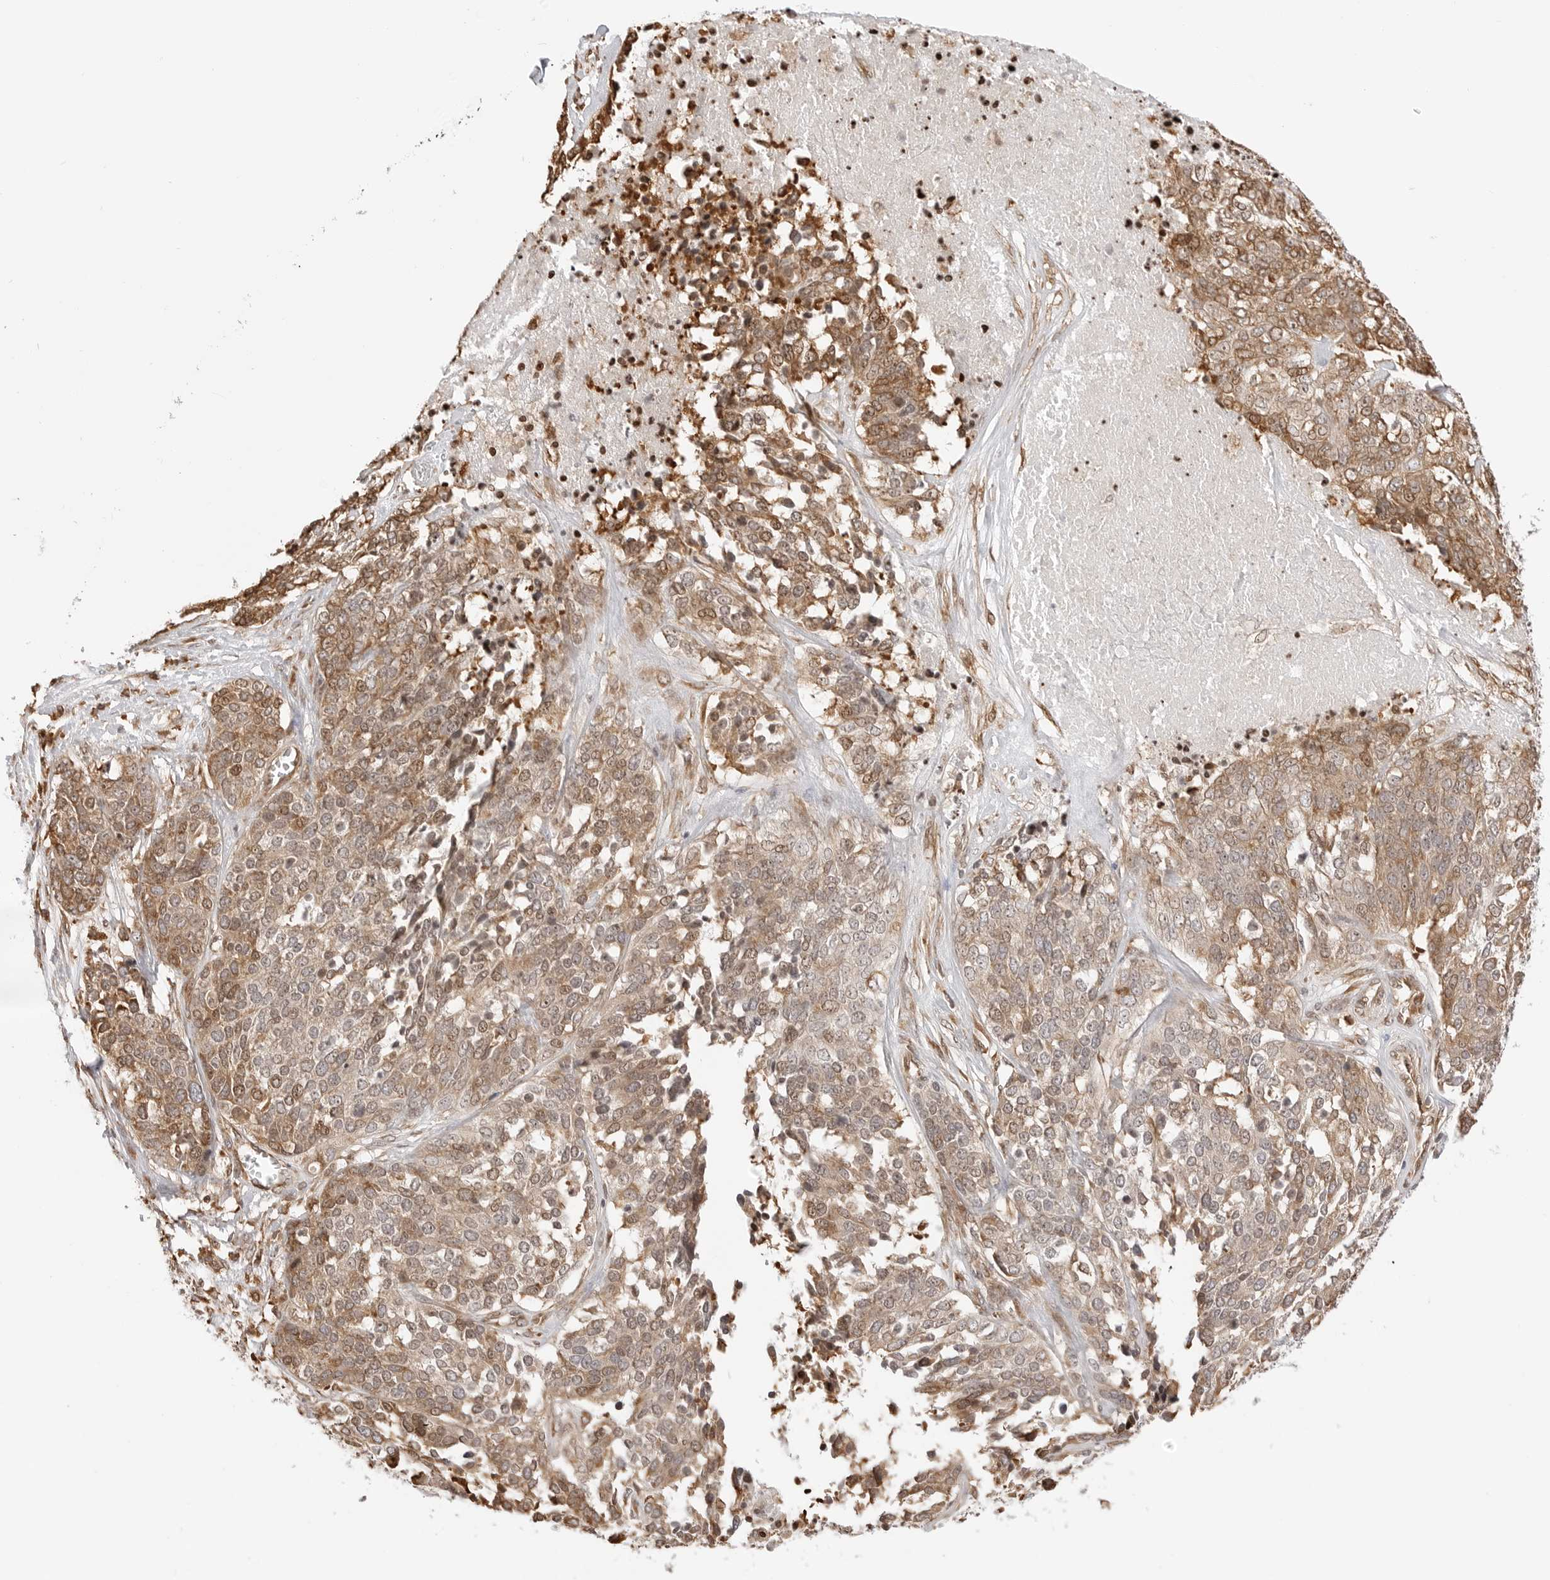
{"staining": {"intensity": "moderate", "quantity": "25%-75%", "location": "cytoplasmic/membranous,nuclear"}, "tissue": "ovarian cancer", "cell_type": "Tumor cells", "image_type": "cancer", "snomed": [{"axis": "morphology", "description": "Cystadenocarcinoma, serous, NOS"}, {"axis": "topography", "description": "Ovary"}], "caption": "A histopathology image of human ovarian serous cystadenocarcinoma stained for a protein displays moderate cytoplasmic/membranous and nuclear brown staining in tumor cells.", "gene": "FKBP14", "patient": {"sex": "female", "age": 44}}